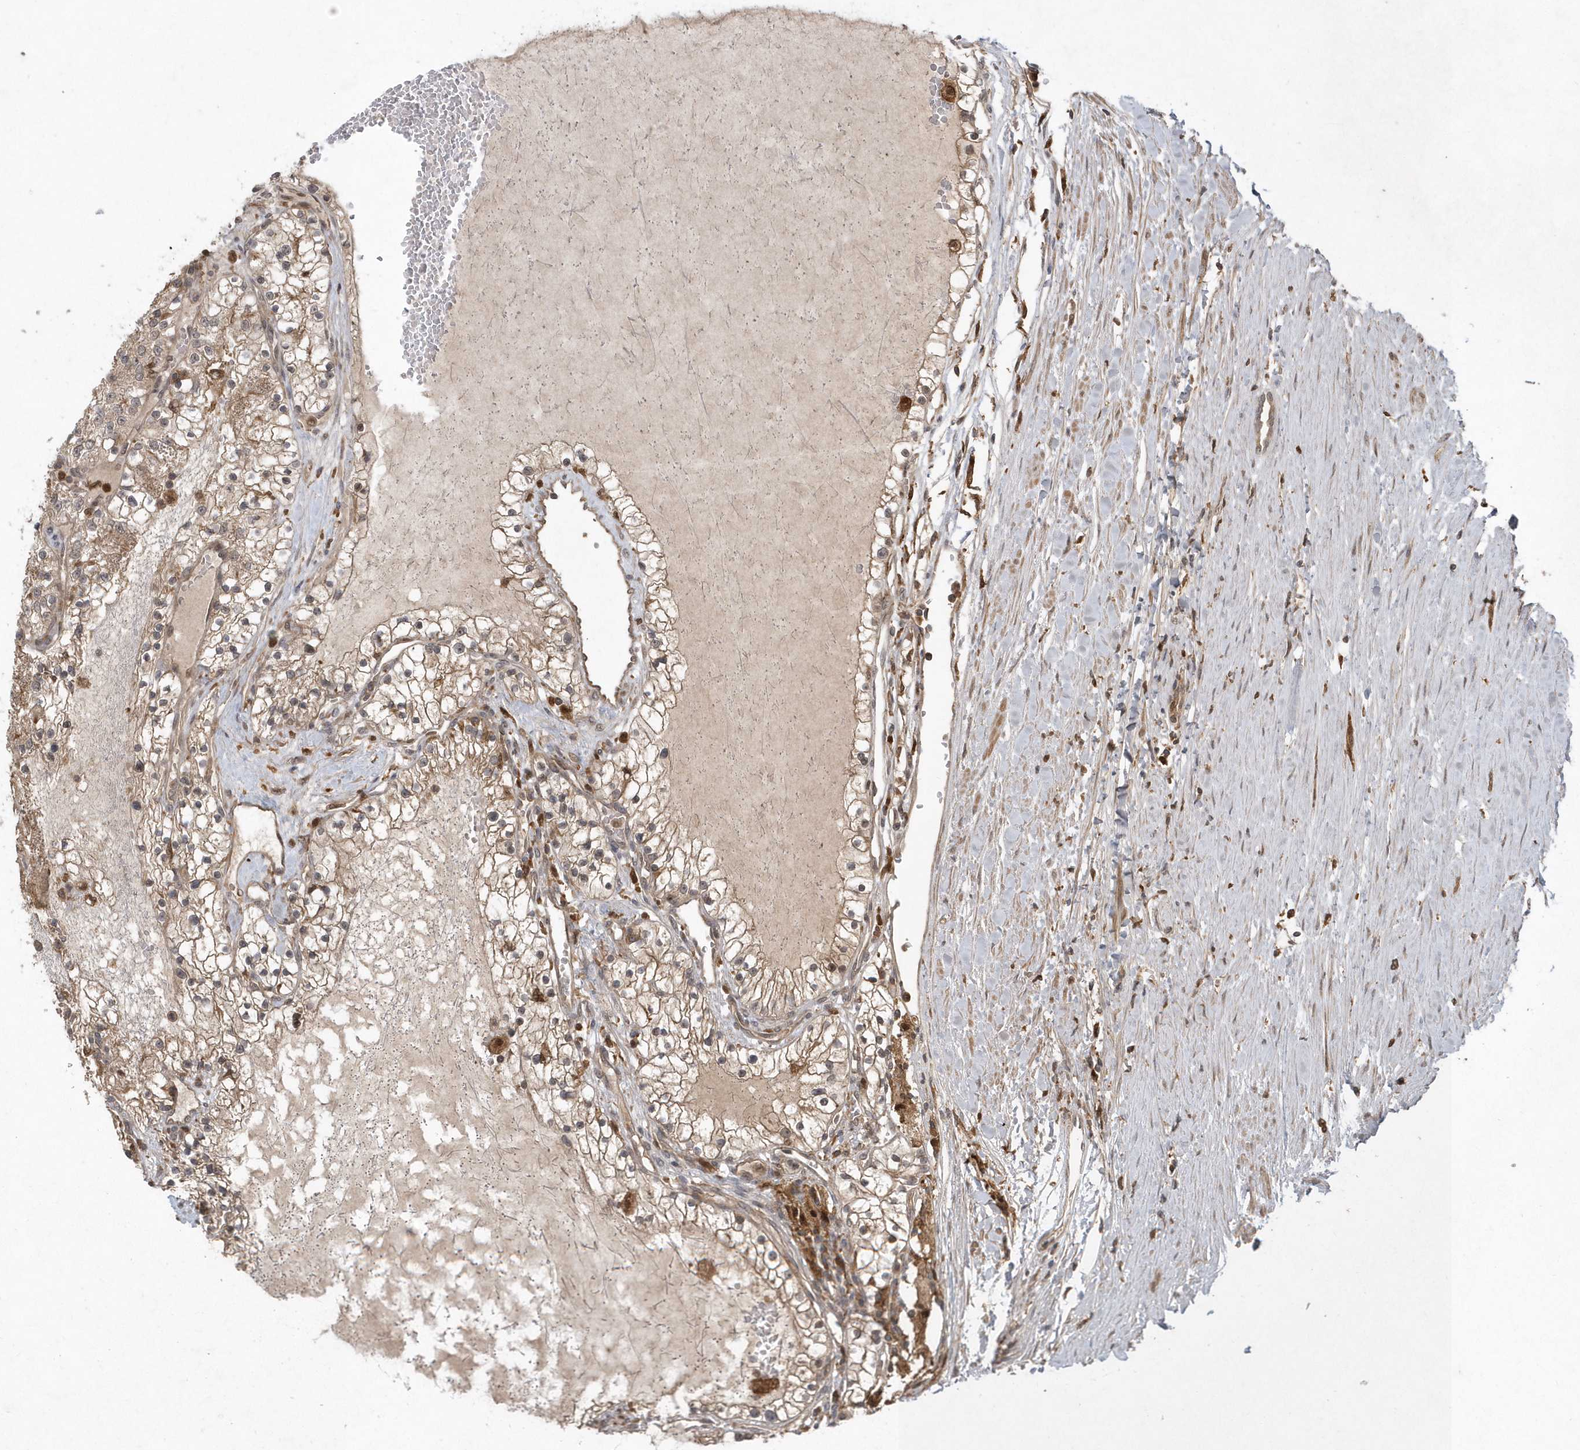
{"staining": {"intensity": "moderate", "quantity": "25%-75%", "location": "cytoplasmic/membranous"}, "tissue": "renal cancer", "cell_type": "Tumor cells", "image_type": "cancer", "snomed": [{"axis": "morphology", "description": "Normal tissue, NOS"}, {"axis": "morphology", "description": "Adenocarcinoma, NOS"}, {"axis": "topography", "description": "Kidney"}], "caption": "The histopathology image shows a brown stain indicating the presence of a protein in the cytoplasmic/membranous of tumor cells in renal adenocarcinoma. (DAB (3,3'-diaminobenzidine) IHC with brightfield microscopy, high magnification).", "gene": "LACC1", "patient": {"sex": "male", "age": 68}}